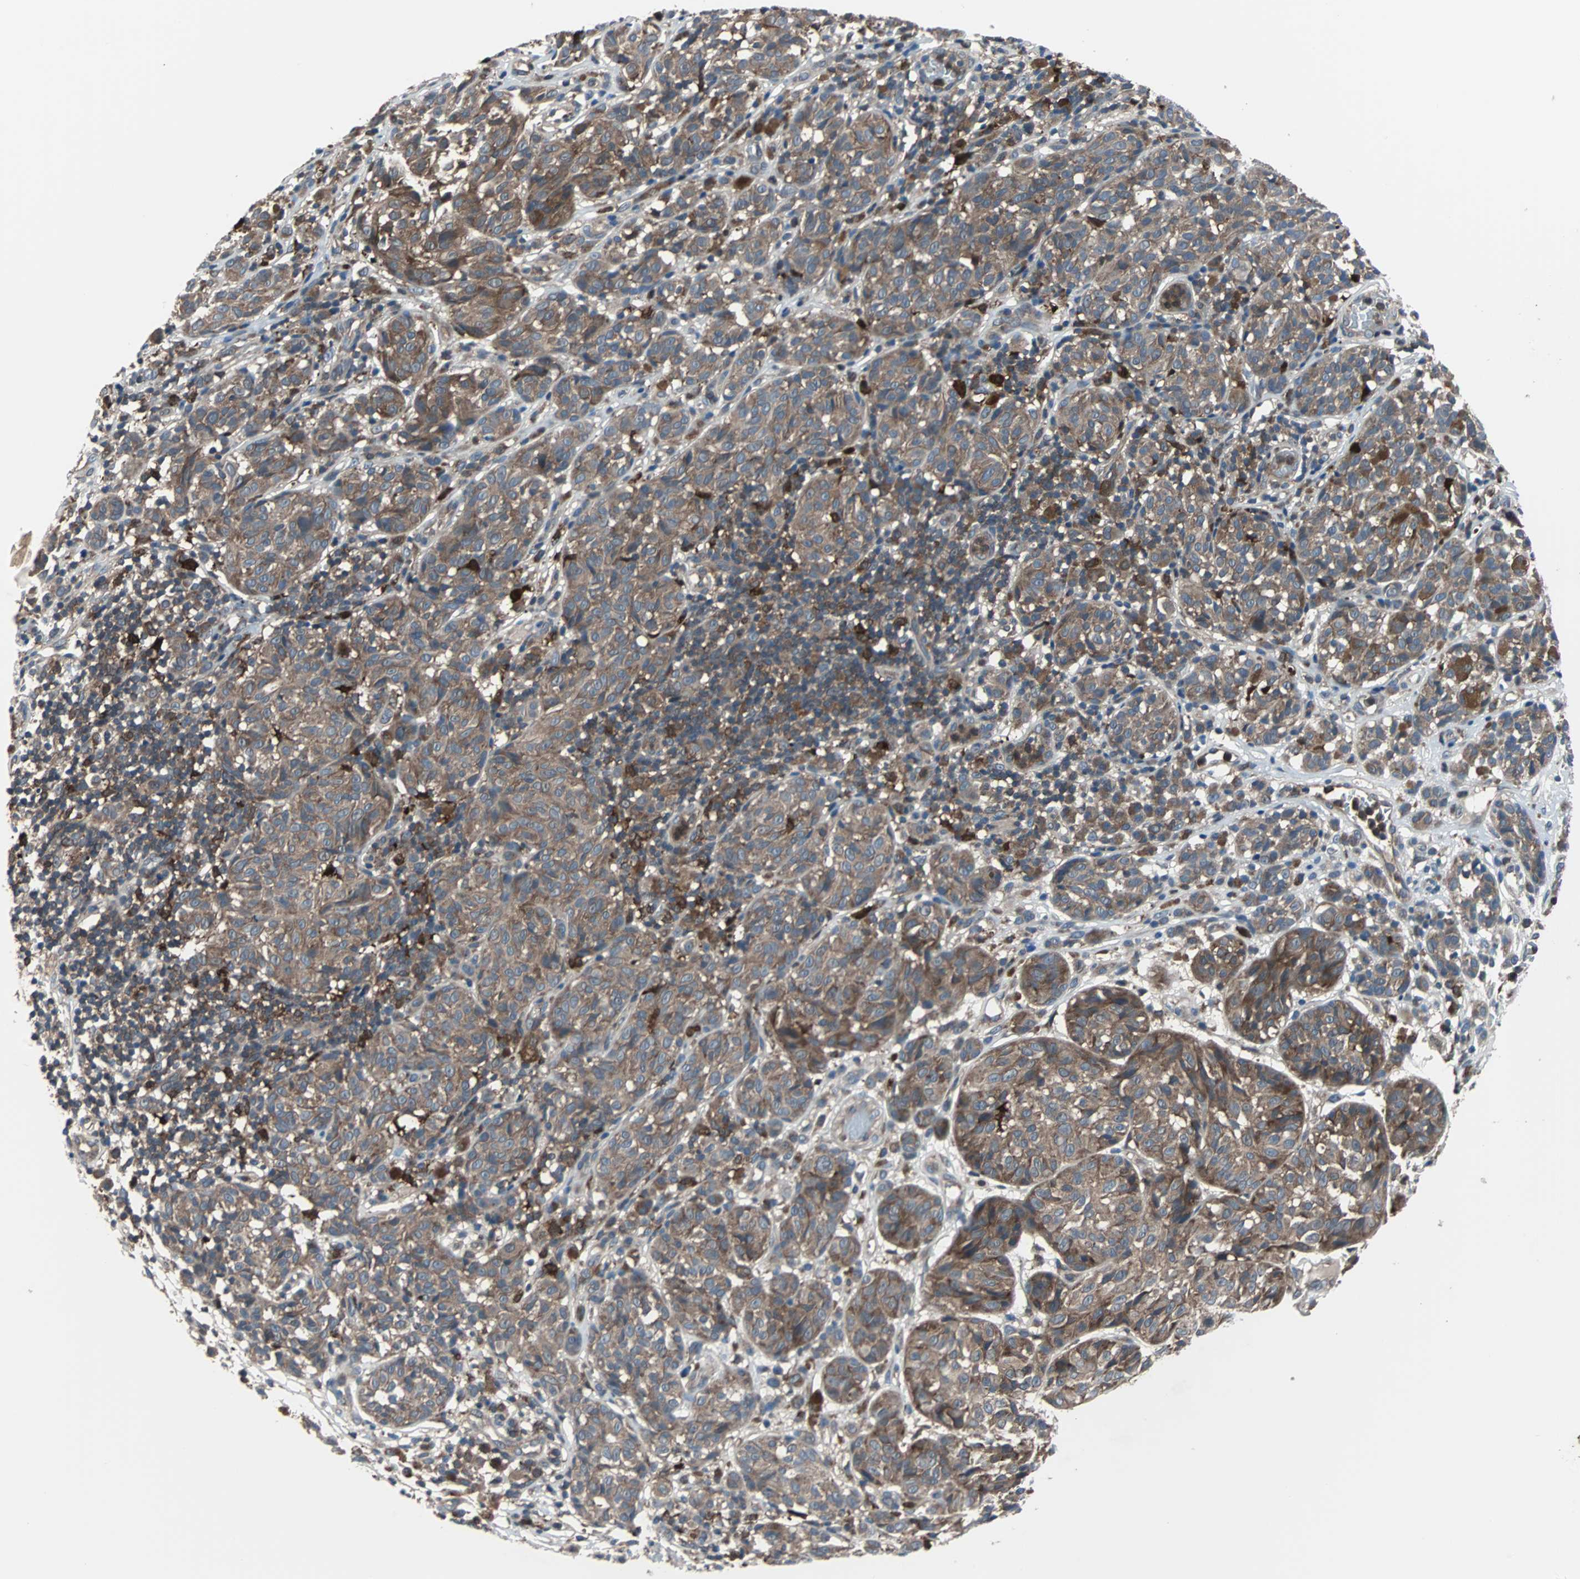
{"staining": {"intensity": "moderate", "quantity": ">75%", "location": "cytoplasmic/membranous"}, "tissue": "melanoma", "cell_type": "Tumor cells", "image_type": "cancer", "snomed": [{"axis": "morphology", "description": "Malignant melanoma, NOS"}, {"axis": "topography", "description": "Skin"}], "caption": "The immunohistochemical stain labels moderate cytoplasmic/membranous expression in tumor cells of malignant melanoma tissue.", "gene": "PAK1", "patient": {"sex": "female", "age": 46}}